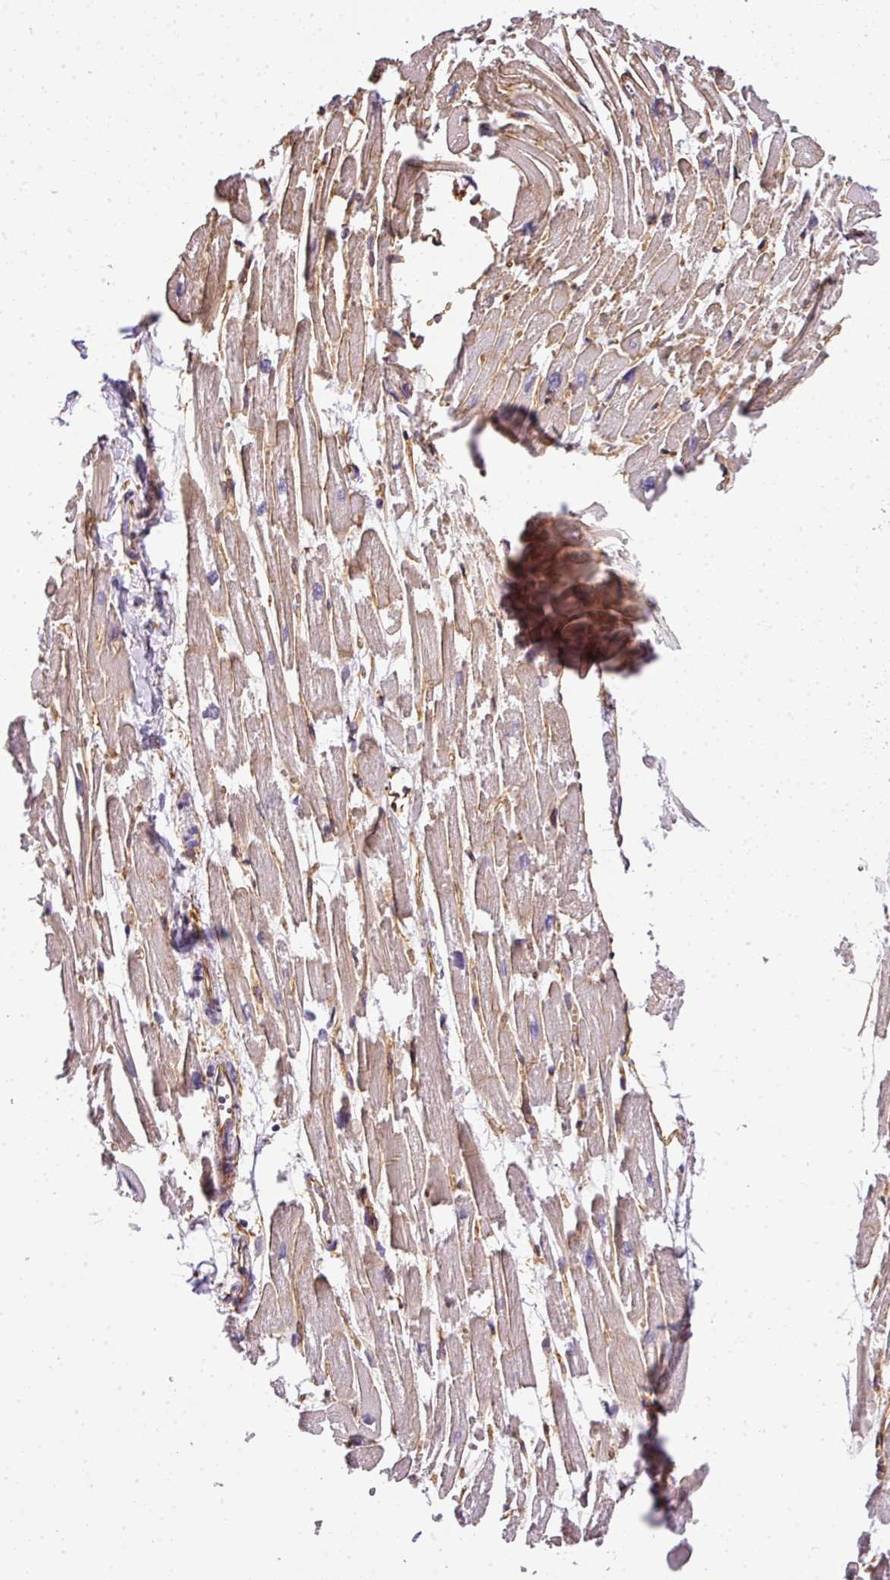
{"staining": {"intensity": "weak", "quantity": "<25%", "location": "cytoplasmic/membranous"}, "tissue": "heart muscle", "cell_type": "Cardiomyocytes", "image_type": "normal", "snomed": [{"axis": "morphology", "description": "Normal tissue, NOS"}, {"axis": "topography", "description": "Heart"}], "caption": "A high-resolution histopathology image shows IHC staining of benign heart muscle, which exhibits no significant positivity in cardiomyocytes.", "gene": "OR11H4", "patient": {"sex": "male", "age": 54}}